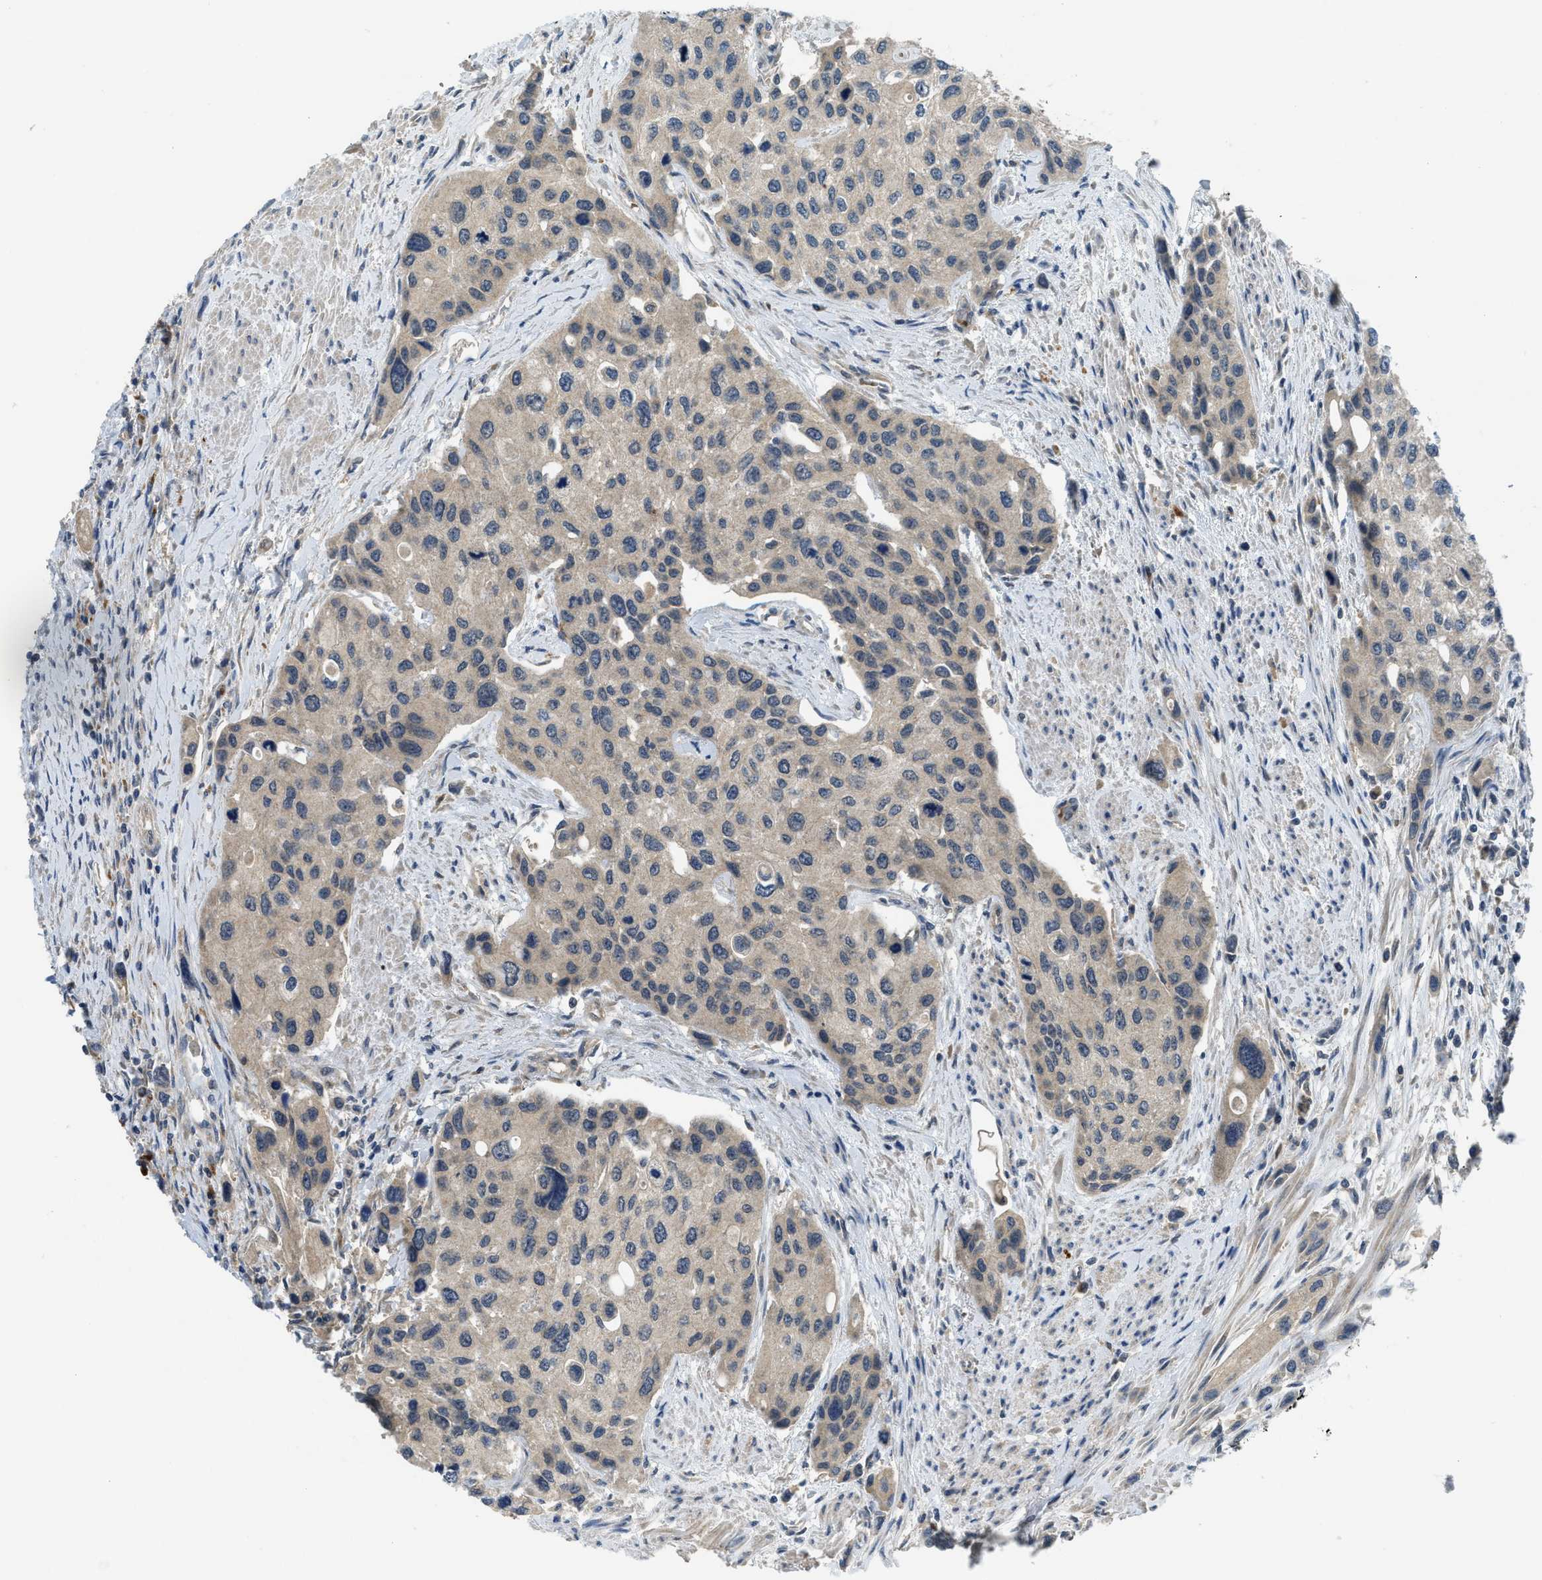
{"staining": {"intensity": "weak", "quantity": ">75%", "location": "cytoplasmic/membranous"}, "tissue": "urothelial cancer", "cell_type": "Tumor cells", "image_type": "cancer", "snomed": [{"axis": "morphology", "description": "Urothelial carcinoma, High grade"}, {"axis": "topography", "description": "Urinary bladder"}], "caption": "Urothelial carcinoma (high-grade) tissue exhibits weak cytoplasmic/membranous staining in approximately >75% of tumor cells", "gene": "PDE7A", "patient": {"sex": "female", "age": 56}}